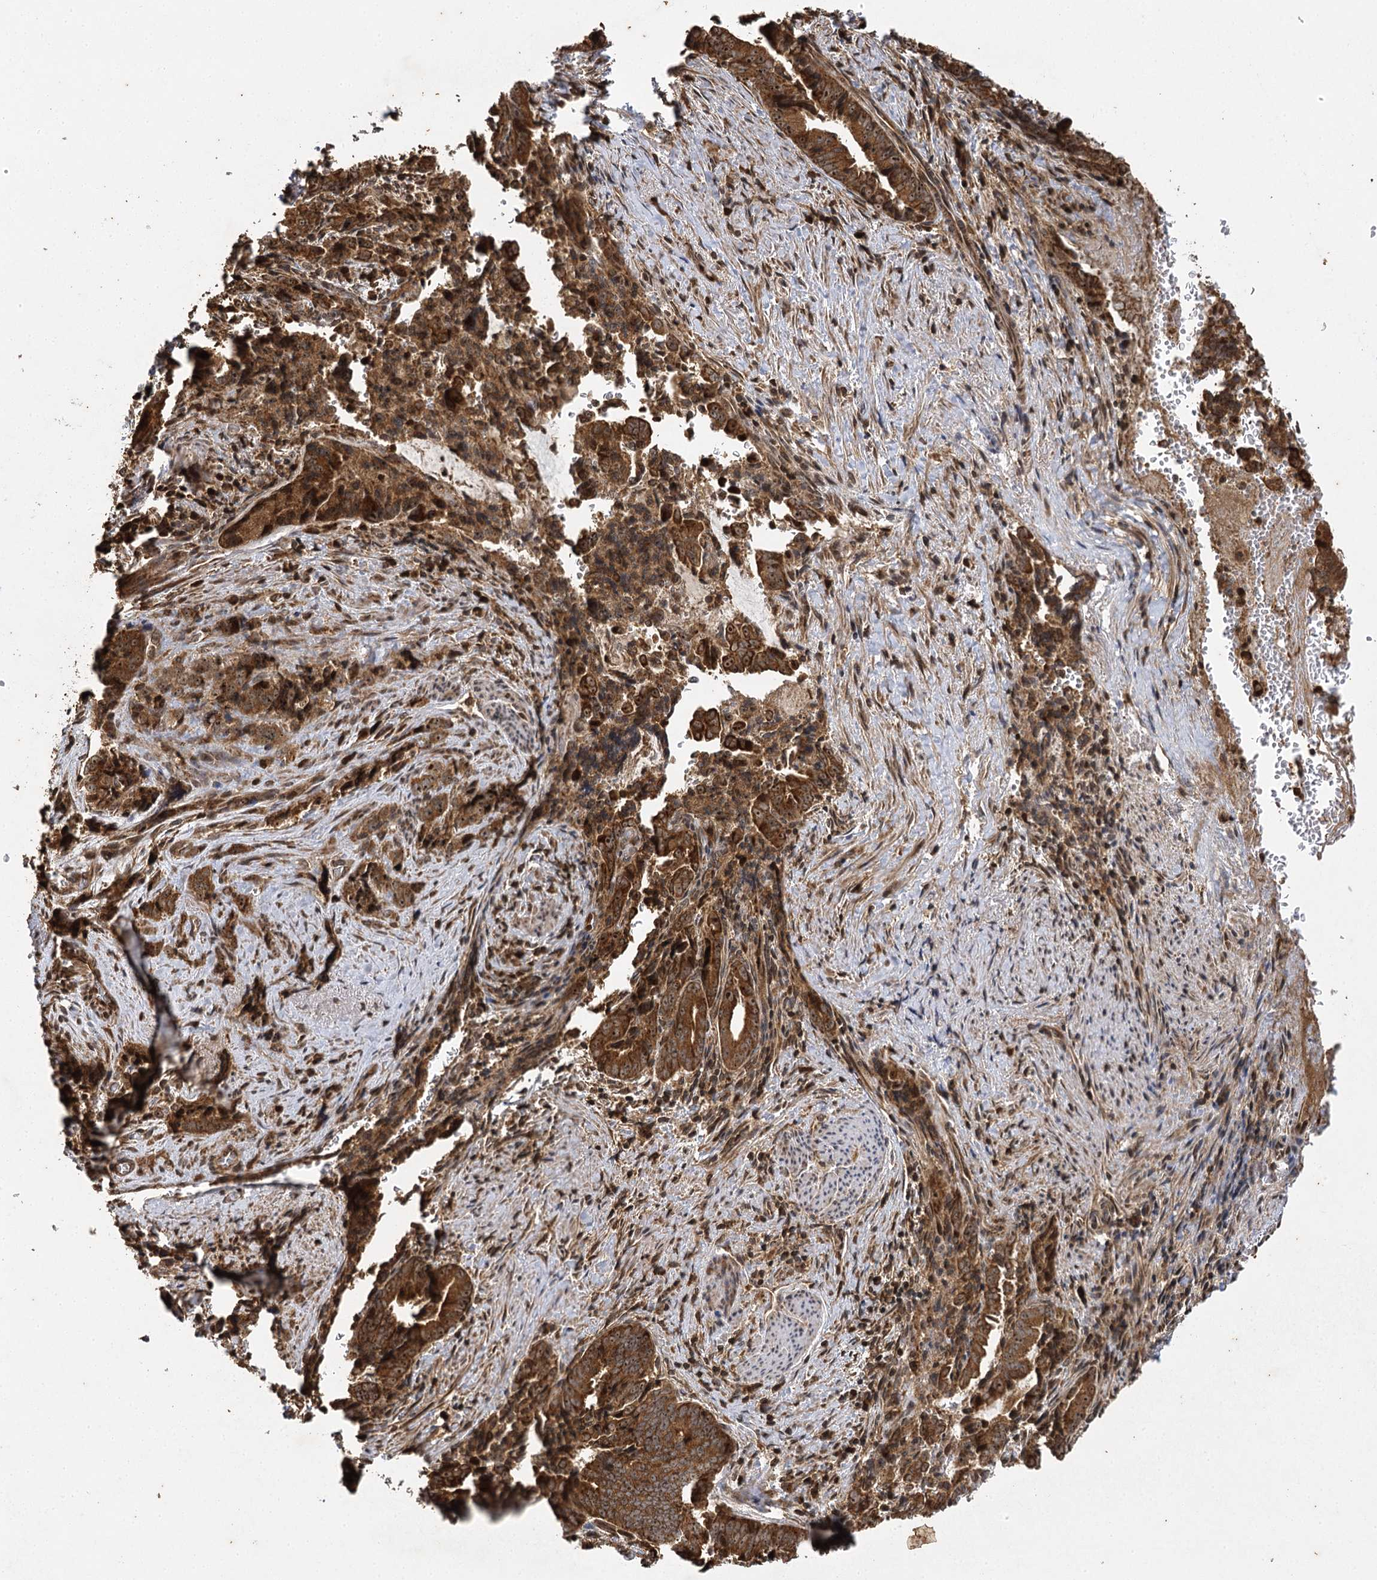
{"staining": {"intensity": "strong", "quantity": ">75%", "location": "cytoplasmic/membranous,nuclear"}, "tissue": "pancreatic cancer", "cell_type": "Tumor cells", "image_type": "cancer", "snomed": [{"axis": "morphology", "description": "Adenocarcinoma, NOS"}, {"axis": "topography", "description": "Pancreas"}], "caption": "Adenocarcinoma (pancreatic) was stained to show a protein in brown. There is high levels of strong cytoplasmic/membranous and nuclear positivity in approximately >75% of tumor cells.", "gene": "IL11RA", "patient": {"sex": "female", "age": 63}}